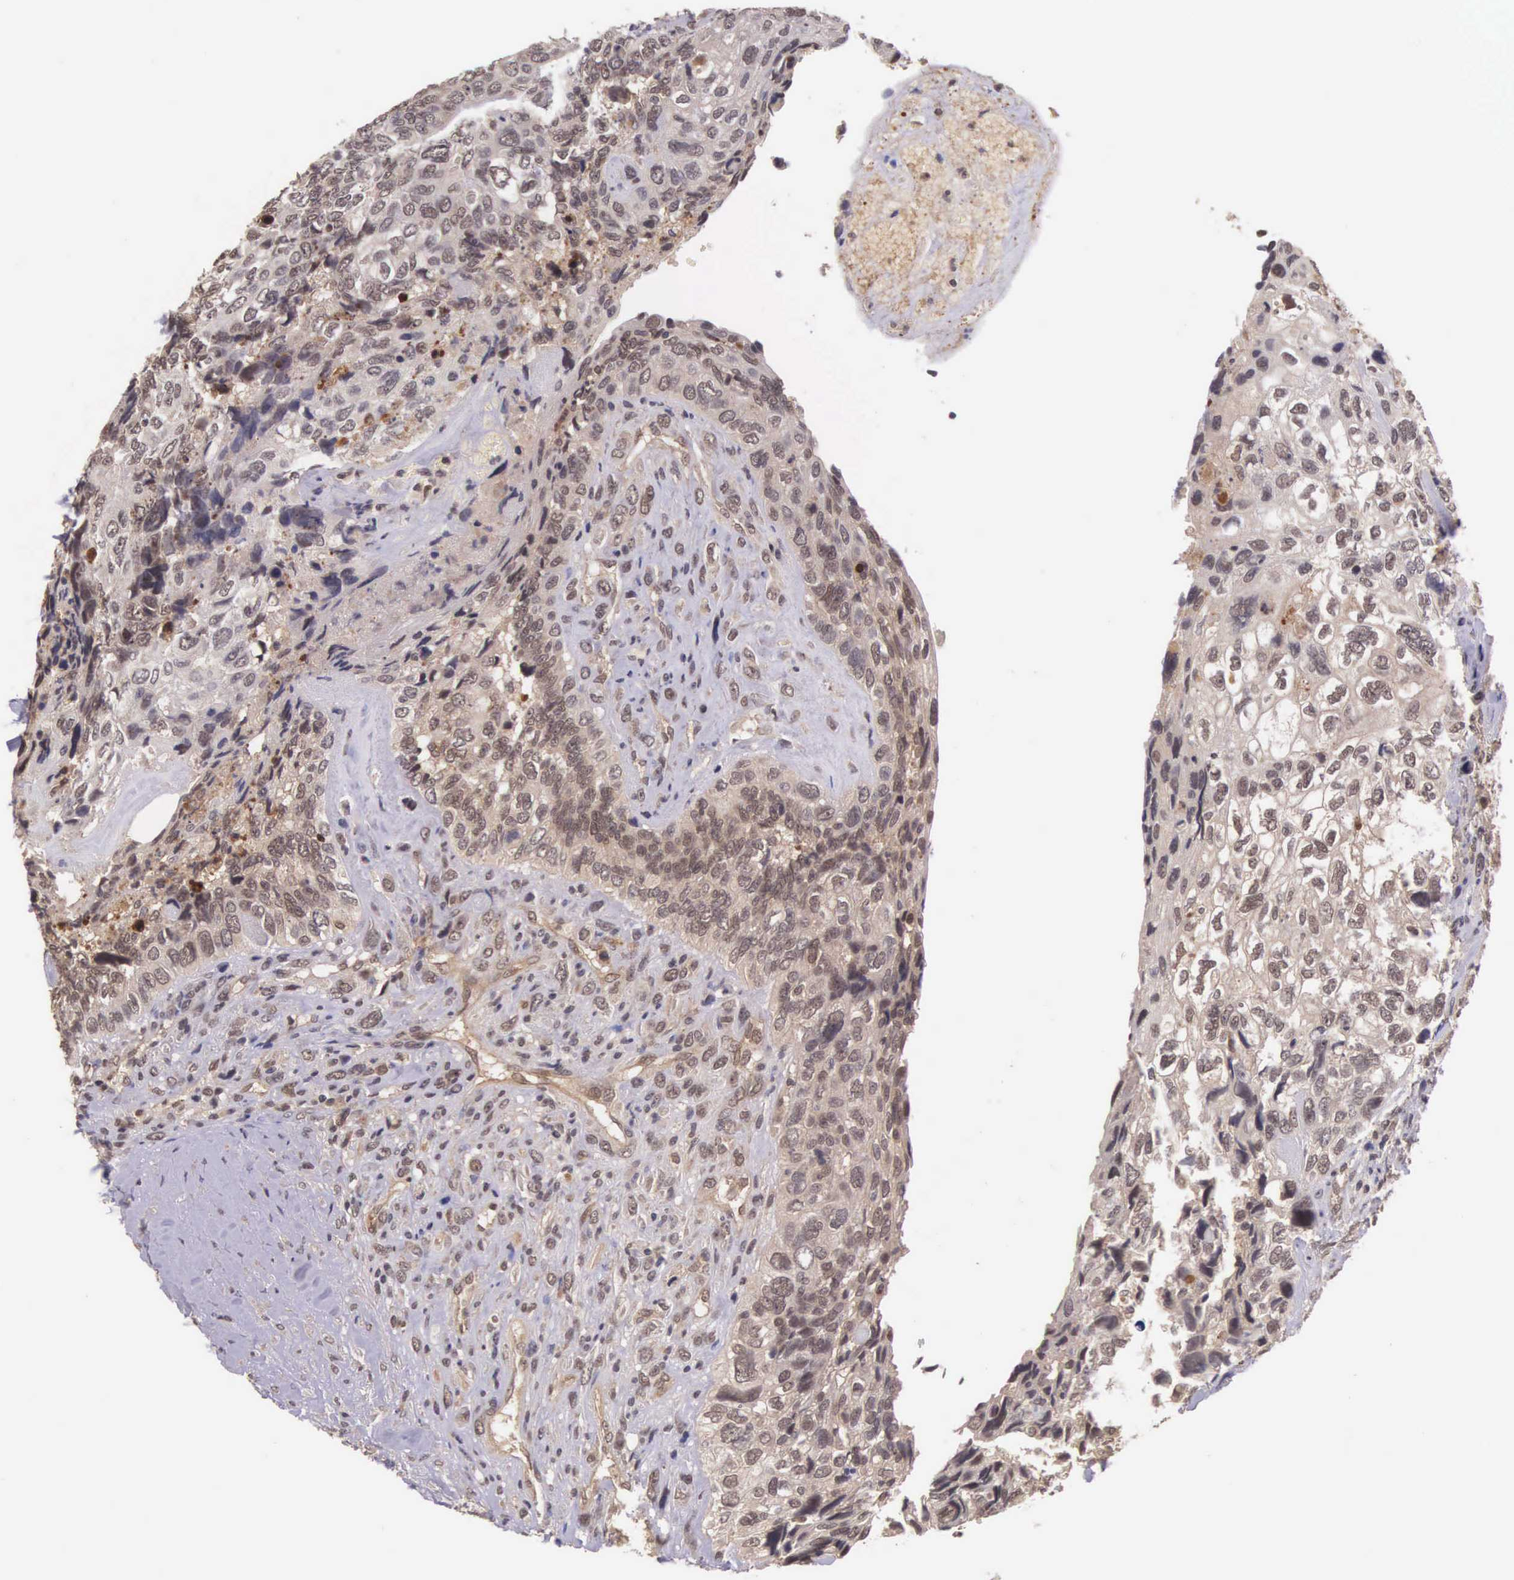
{"staining": {"intensity": "weak", "quantity": ">75%", "location": "cytoplasmic/membranous"}, "tissue": "breast cancer", "cell_type": "Tumor cells", "image_type": "cancer", "snomed": [{"axis": "morphology", "description": "Neoplasm, malignant, NOS"}, {"axis": "topography", "description": "Breast"}], "caption": "Weak cytoplasmic/membranous staining is identified in approximately >75% of tumor cells in breast cancer.", "gene": "VASH1", "patient": {"sex": "female", "age": 50}}